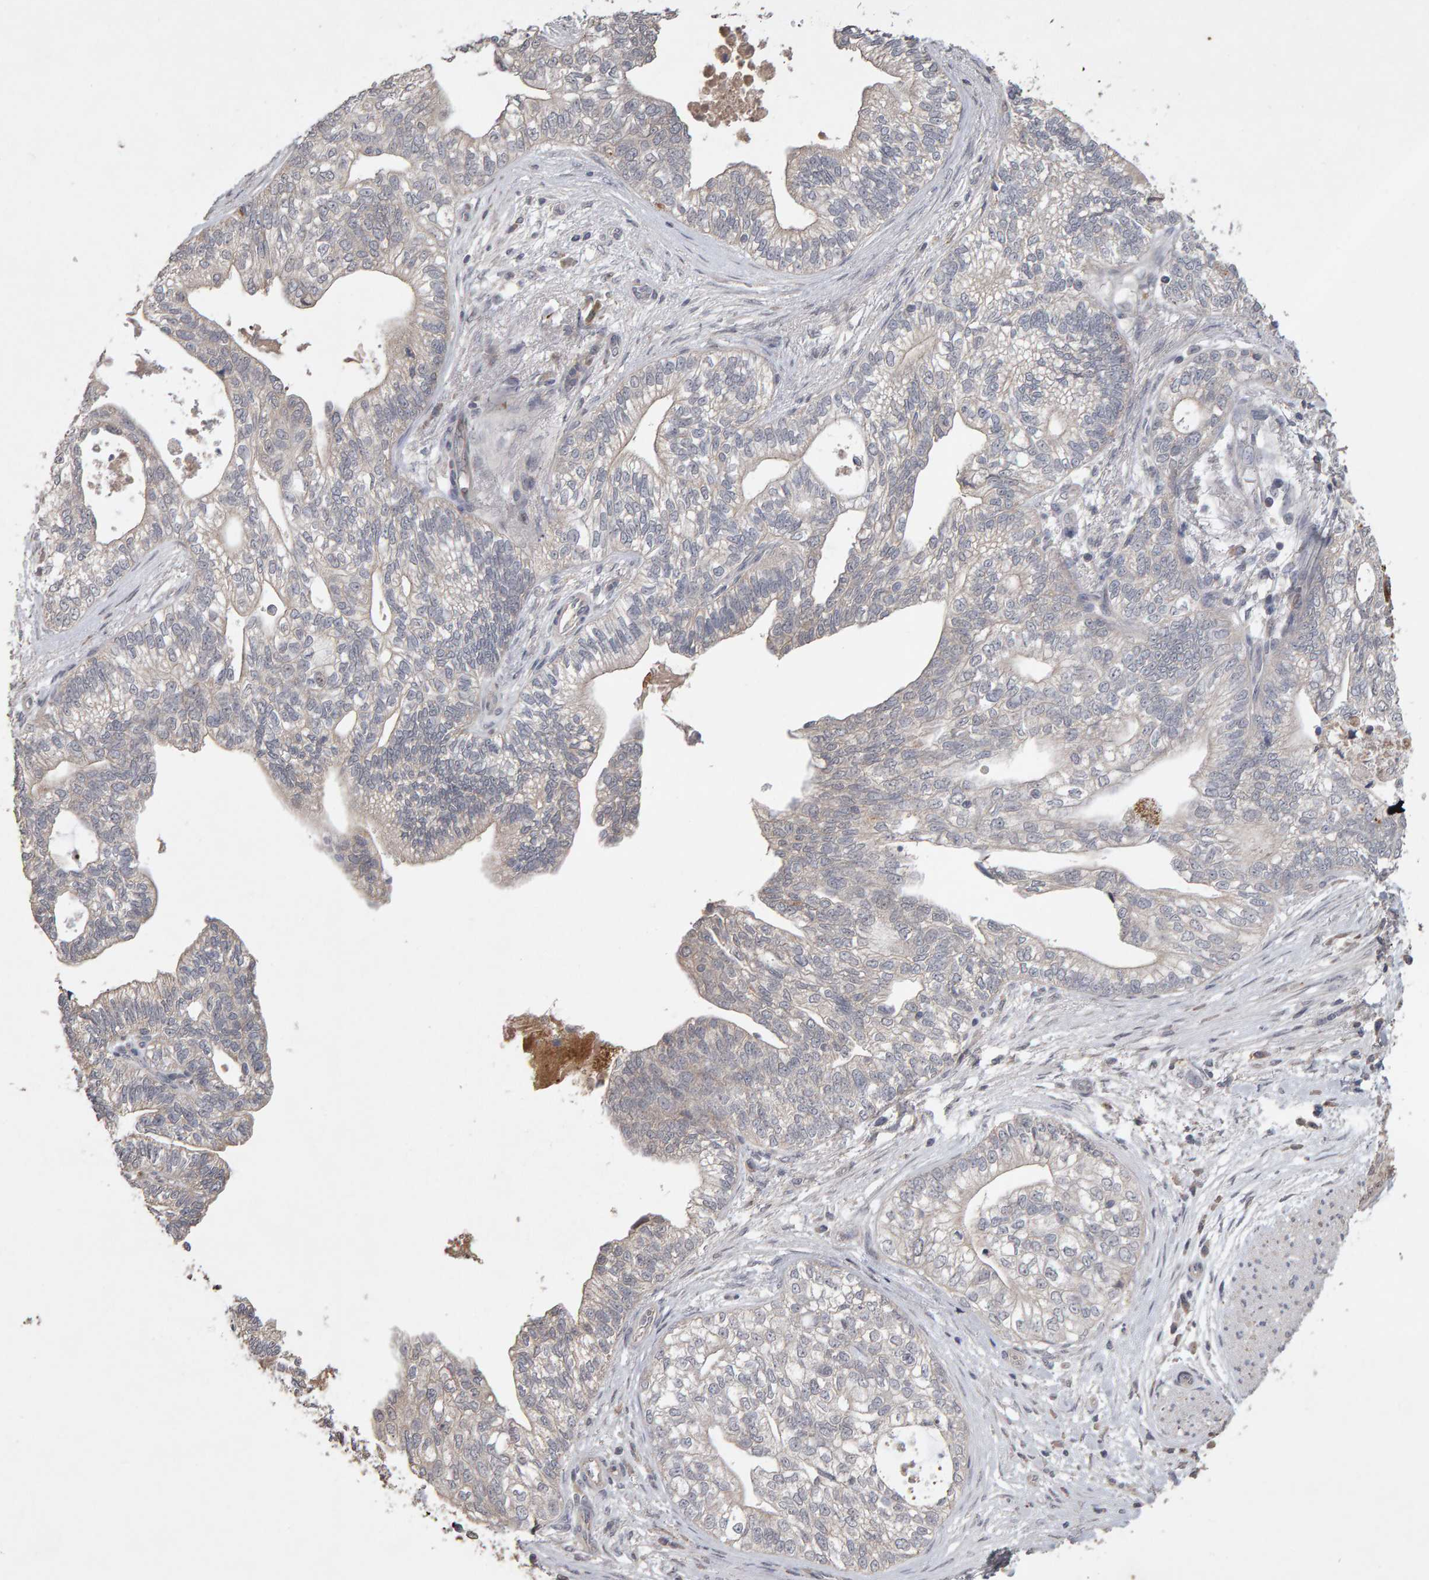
{"staining": {"intensity": "negative", "quantity": "none", "location": "none"}, "tissue": "pancreatic cancer", "cell_type": "Tumor cells", "image_type": "cancer", "snomed": [{"axis": "morphology", "description": "Adenocarcinoma, NOS"}, {"axis": "topography", "description": "Pancreas"}], "caption": "DAB (3,3'-diaminobenzidine) immunohistochemical staining of human pancreatic adenocarcinoma displays no significant expression in tumor cells. (DAB (3,3'-diaminobenzidine) immunohistochemistry visualized using brightfield microscopy, high magnification).", "gene": "COASY", "patient": {"sex": "male", "age": 72}}